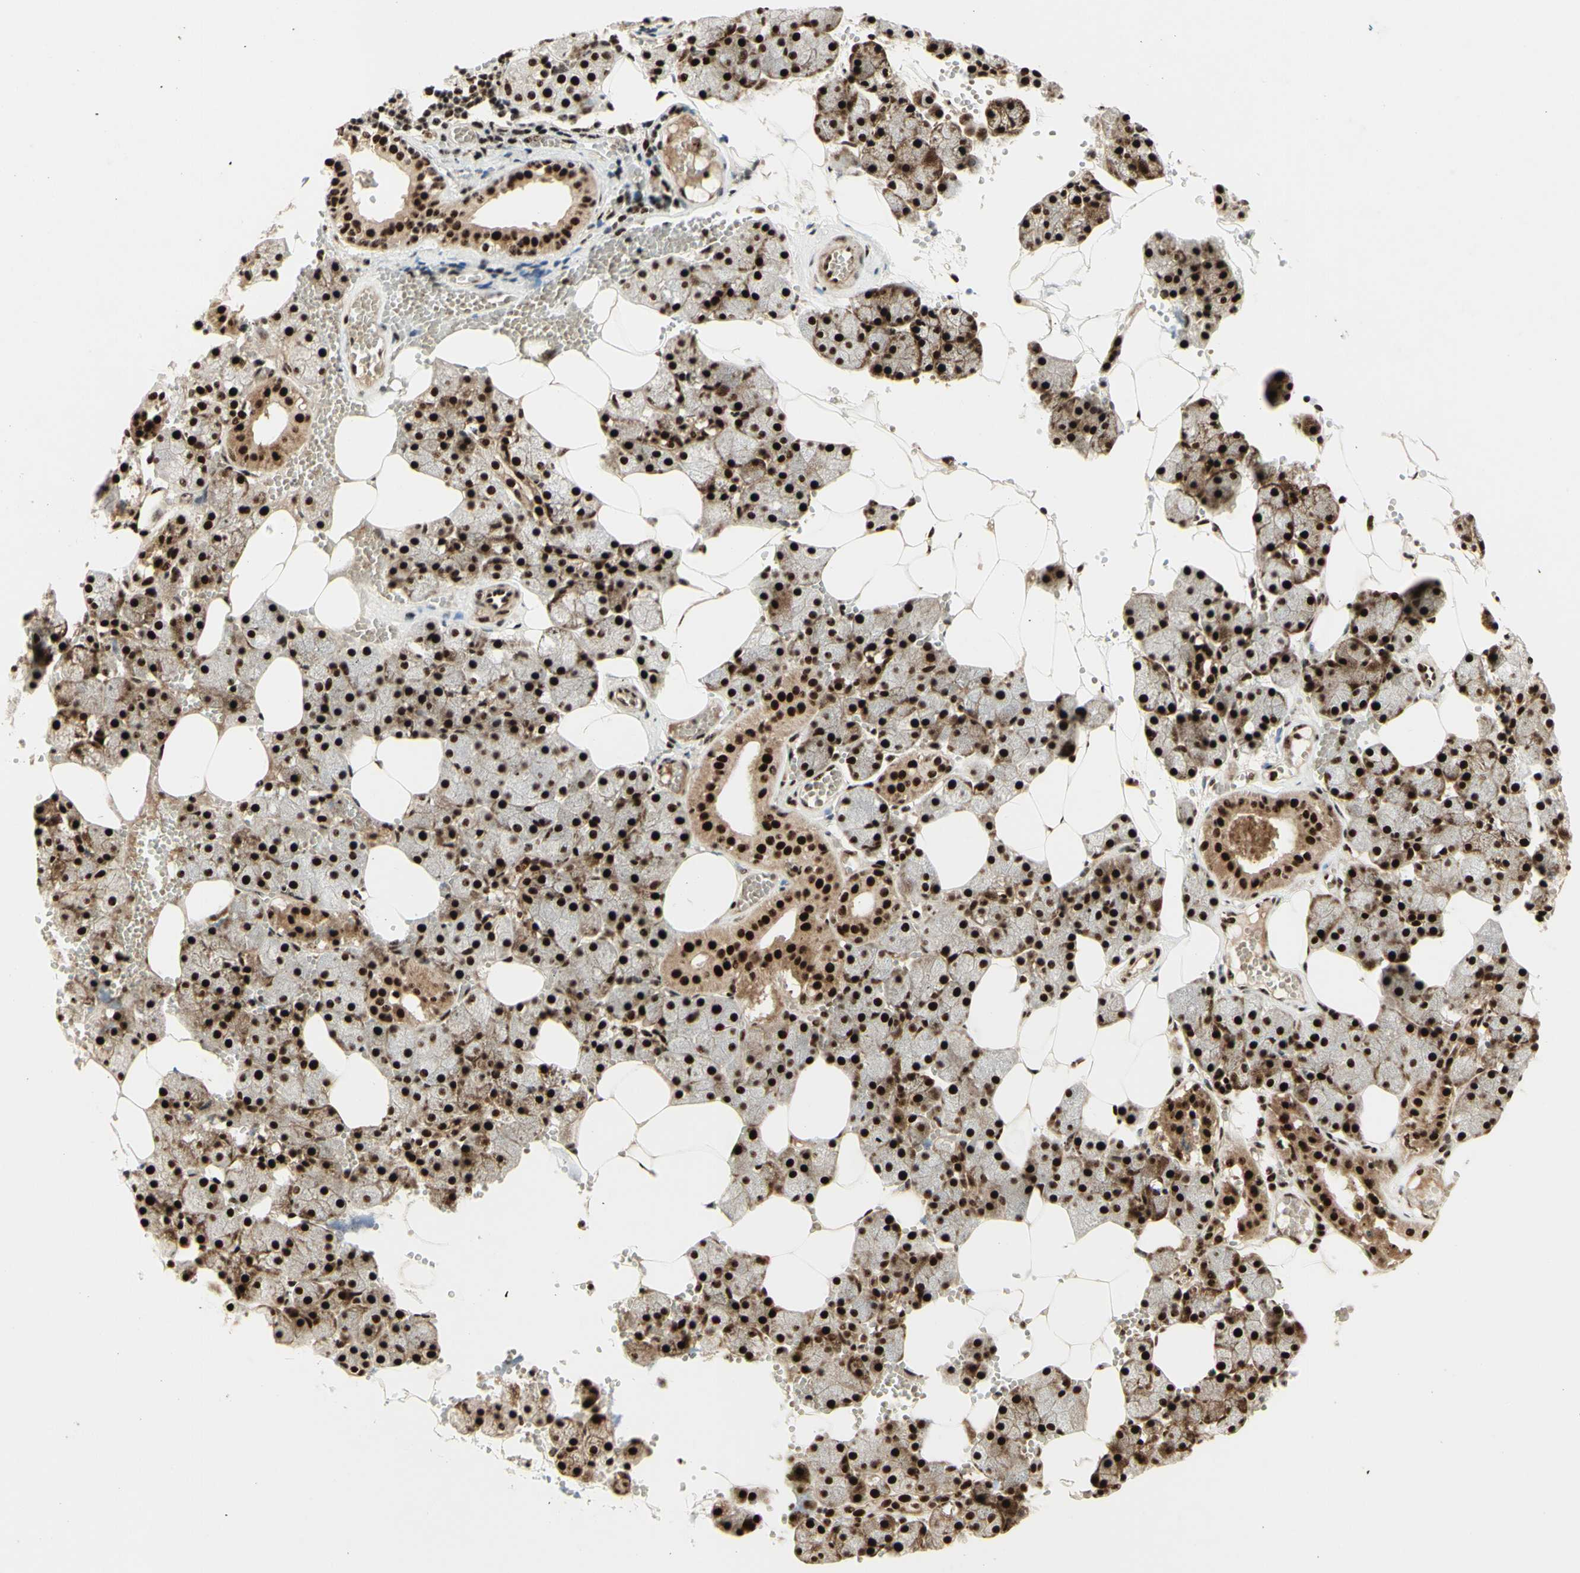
{"staining": {"intensity": "strong", "quantity": ">75%", "location": "cytoplasmic/membranous,nuclear"}, "tissue": "salivary gland", "cell_type": "Glandular cells", "image_type": "normal", "snomed": [{"axis": "morphology", "description": "Normal tissue, NOS"}, {"axis": "topography", "description": "Salivary gland"}], "caption": "Protein positivity by immunohistochemistry displays strong cytoplasmic/membranous,nuclear staining in about >75% of glandular cells in unremarkable salivary gland. (brown staining indicates protein expression, while blue staining denotes nuclei).", "gene": "DHX9", "patient": {"sex": "male", "age": 62}}